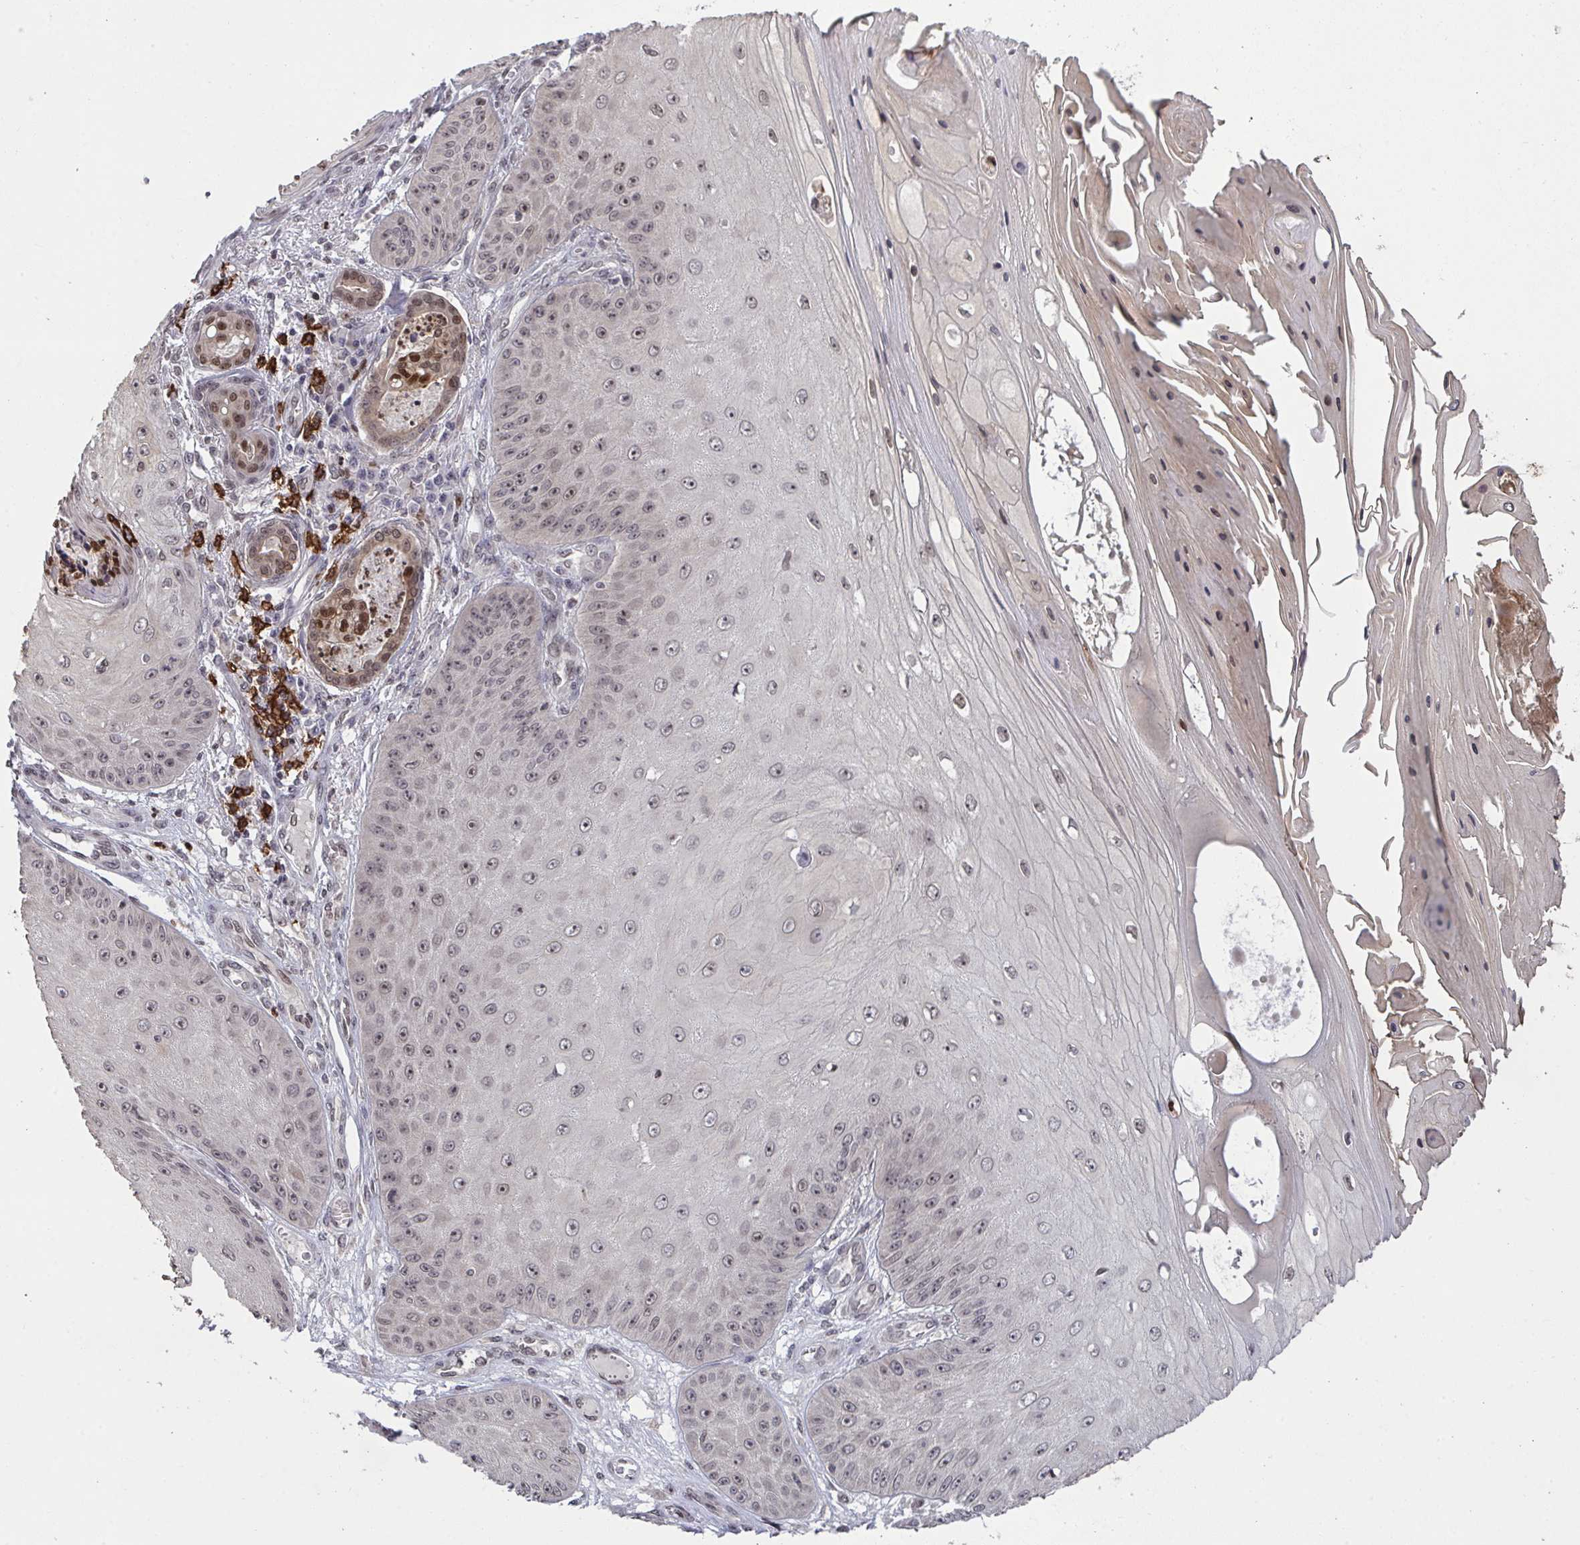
{"staining": {"intensity": "weak", "quantity": "25%-75%", "location": "nuclear"}, "tissue": "skin cancer", "cell_type": "Tumor cells", "image_type": "cancer", "snomed": [{"axis": "morphology", "description": "Squamous cell carcinoma, NOS"}, {"axis": "topography", "description": "Skin"}], "caption": "Immunohistochemistry of skin cancer (squamous cell carcinoma) exhibits low levels of weak nuclear expression in about 25%-75% of tumor cells.", "gene": "UXT", "patient": {"sex": "male", "age": 70}}